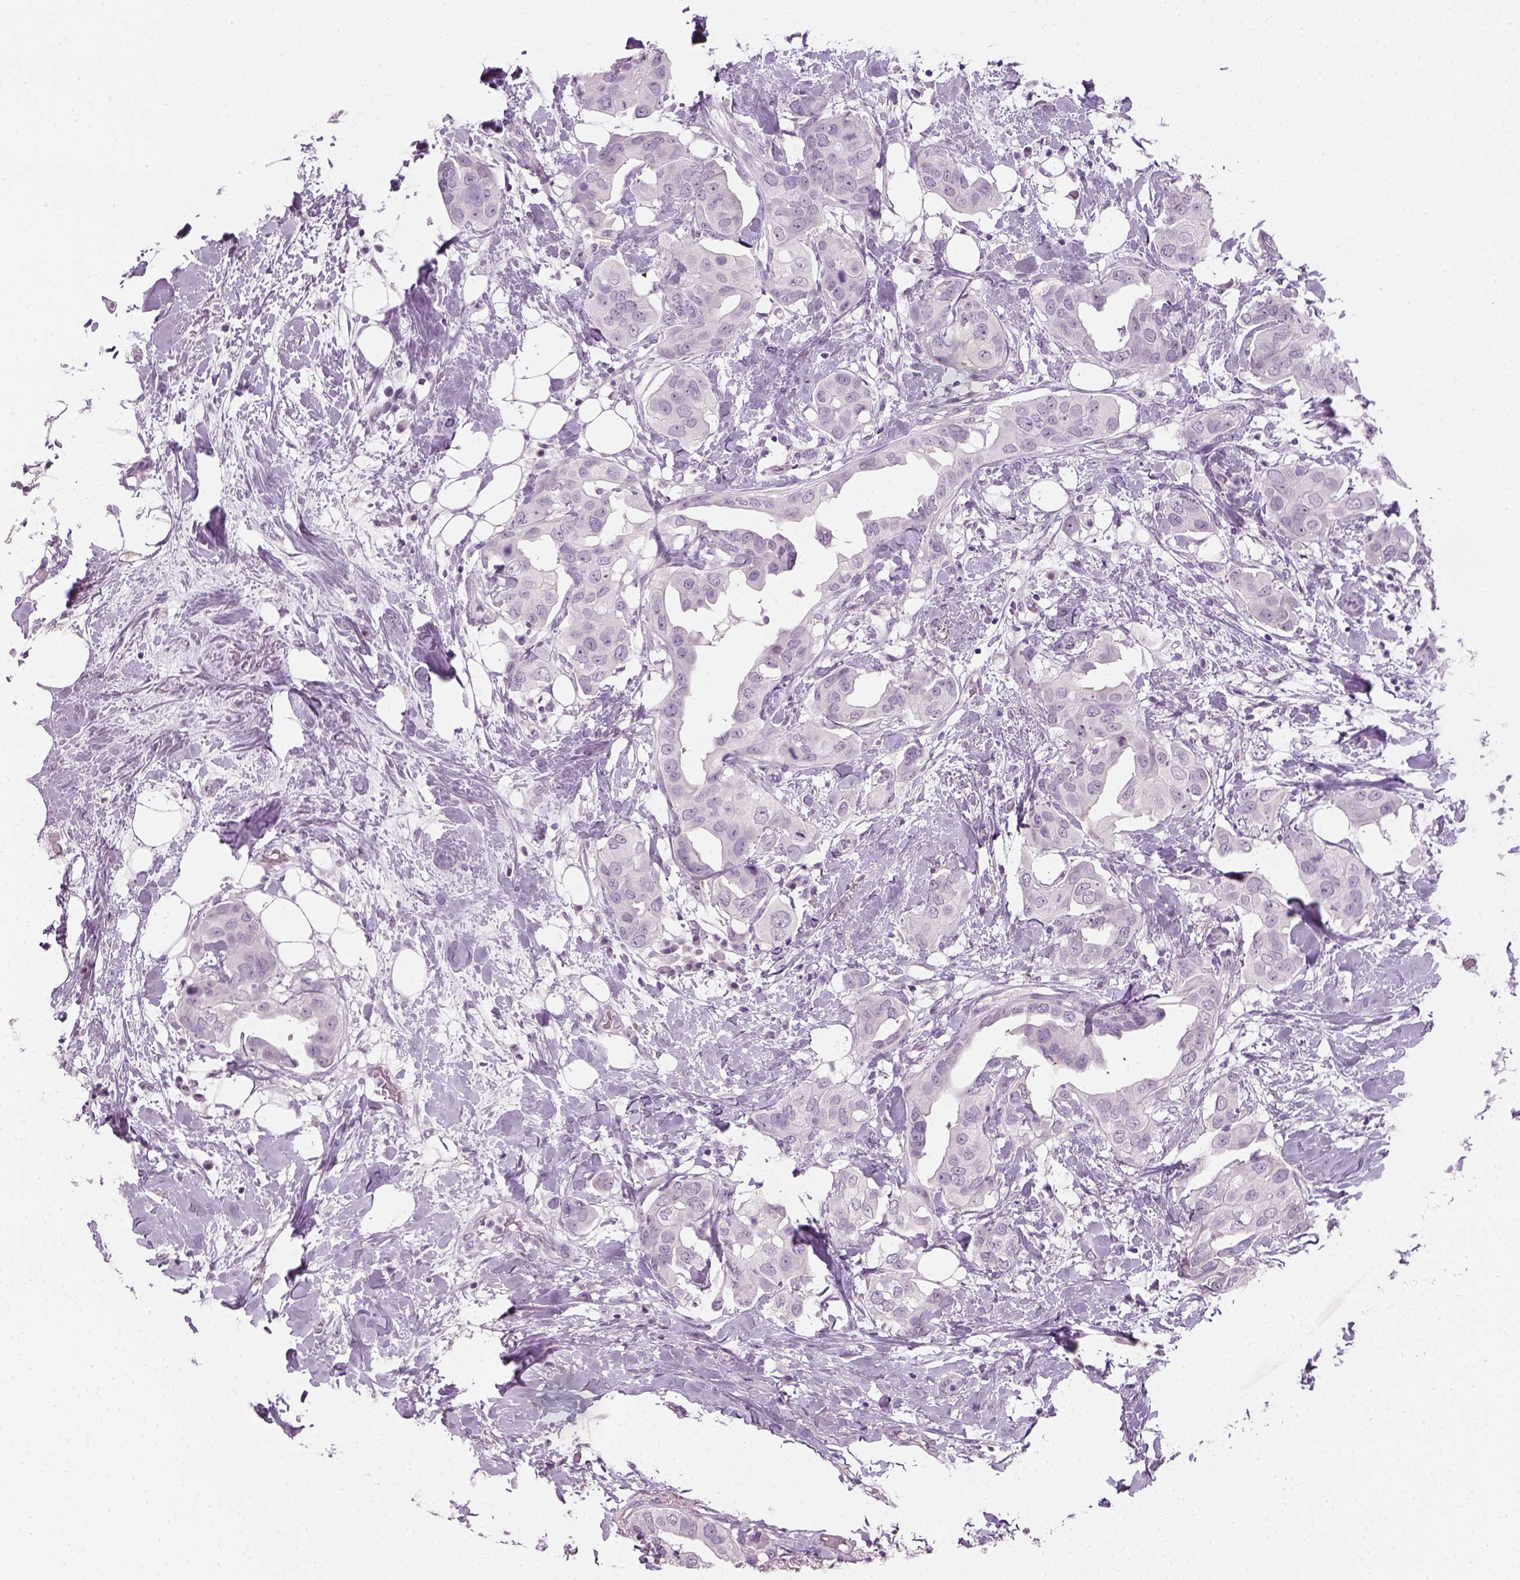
{"staining": {"intensity": "negative", "quantity": "none", "location": "none"}, "tissue": "breast cancer", "cell_type": "Tumor cells", "image_type": "cancer", "snomed": [{"axis": "morphology", "description": "Normal tissue, NOS"}, {"axis": "morphology", "description": "Duct carcinoma"}, {"axis": "topography", "description": "Breast"}], "caption": "The IHC histopathology image has no significant staining in tumor cells of breast infiltrating ductal carcinoma tissue.", "gene": "TH", "patient": {"sex": "female", "age": 40}}